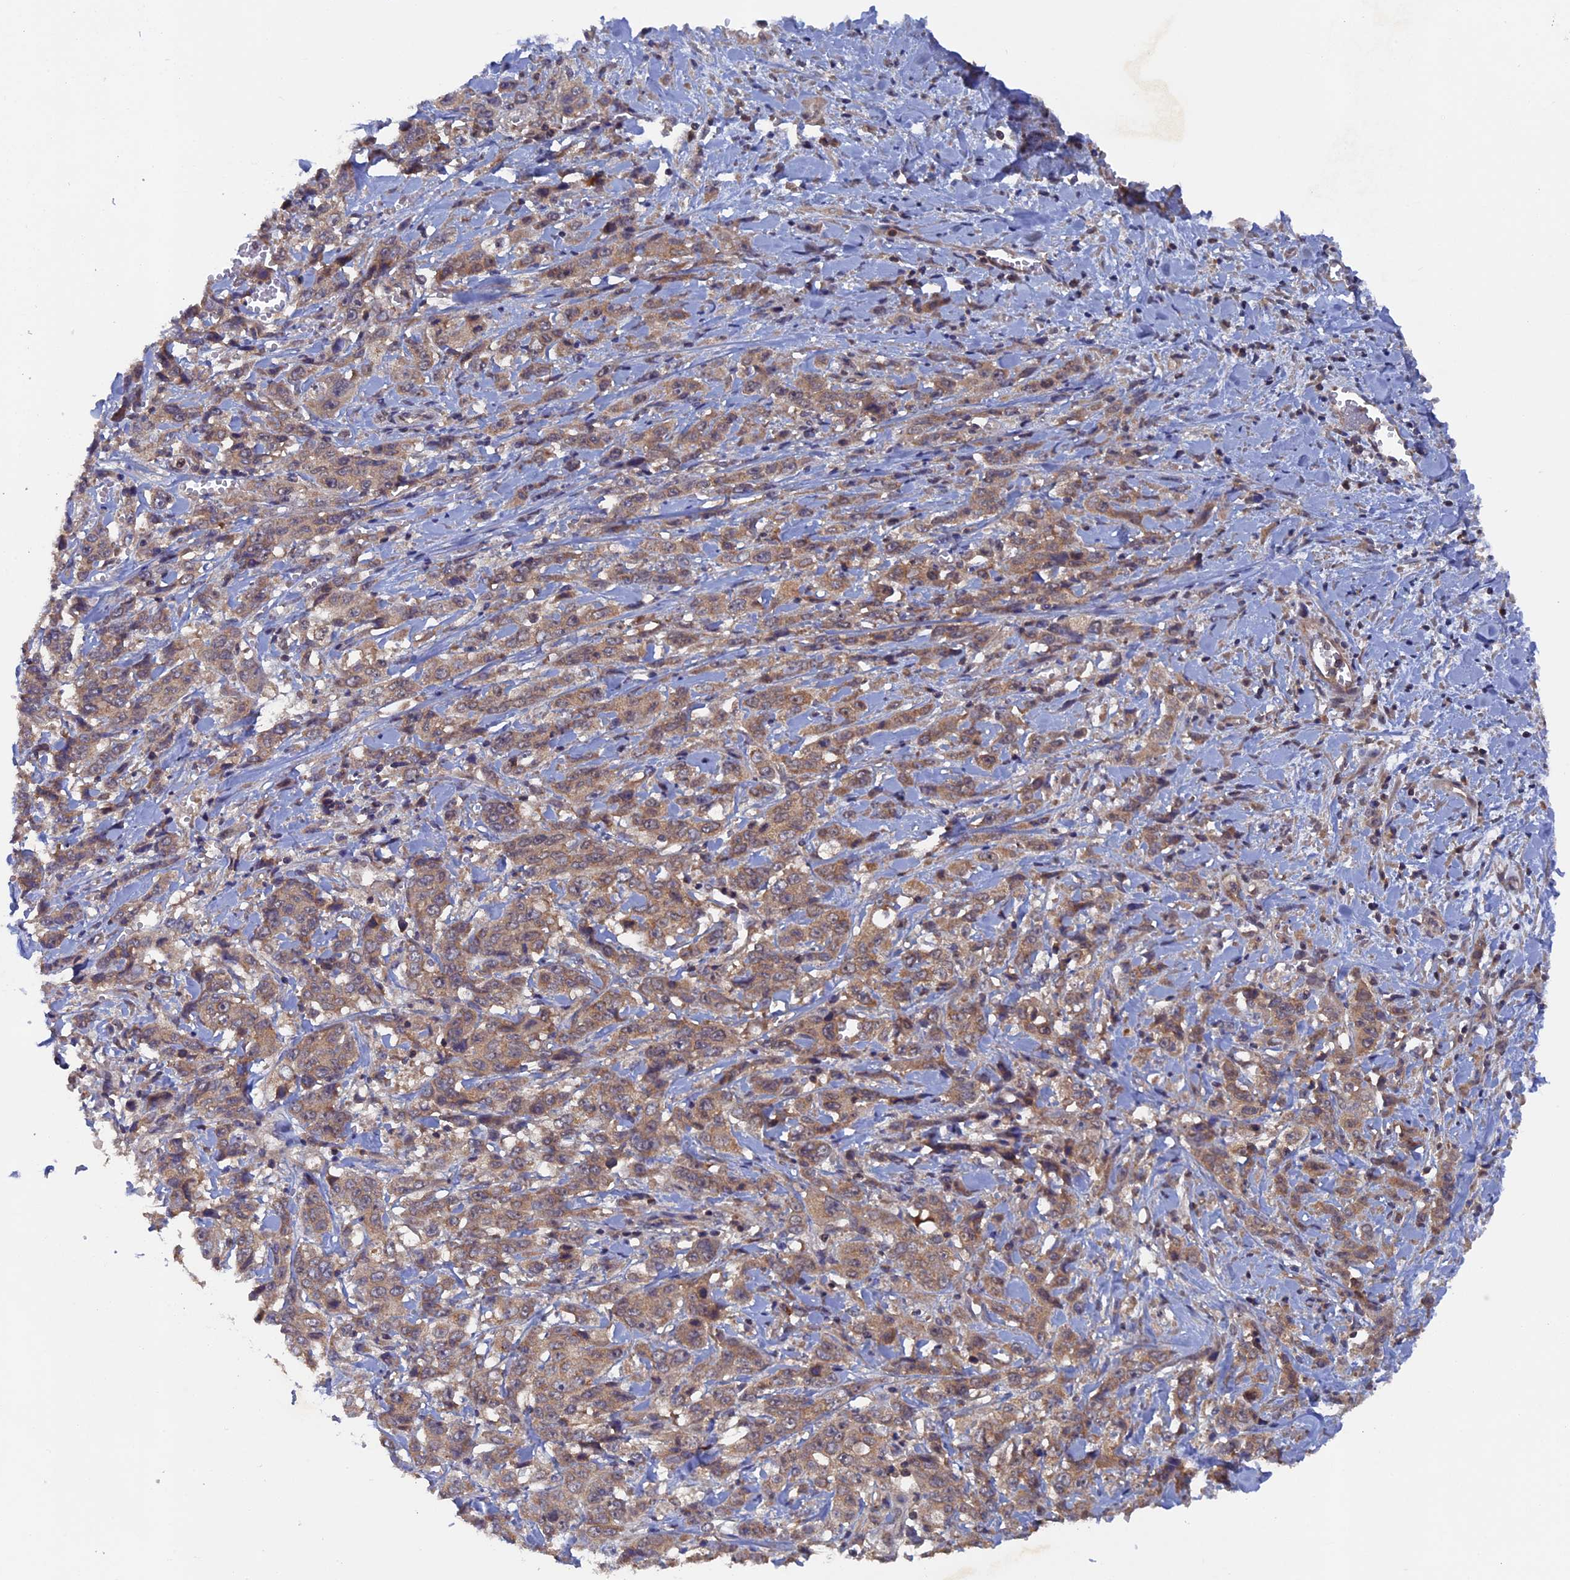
{"staining": {"intensity": "weak", "quantity": ">75%", "location": "cytoplasmic/membranous"}, "tissue": "stomach cancer", "cell_type": "Tumor cells", "image_type": "cancer", "snomed": [{"axis": "morphology", "description": "Adenocarcinoma, NOS"}, {"axis": "topography", "description": "Stomach, upper"}], "caption": "The micrograph exhibits immunohistochemical staining of stomach adenocarcinoma. There is weak cytoplasmic/membranous positivity is present in about >75% of tumor cells.", "gene": "RAB15", "patient": {"sex": "male", "age": 62}}